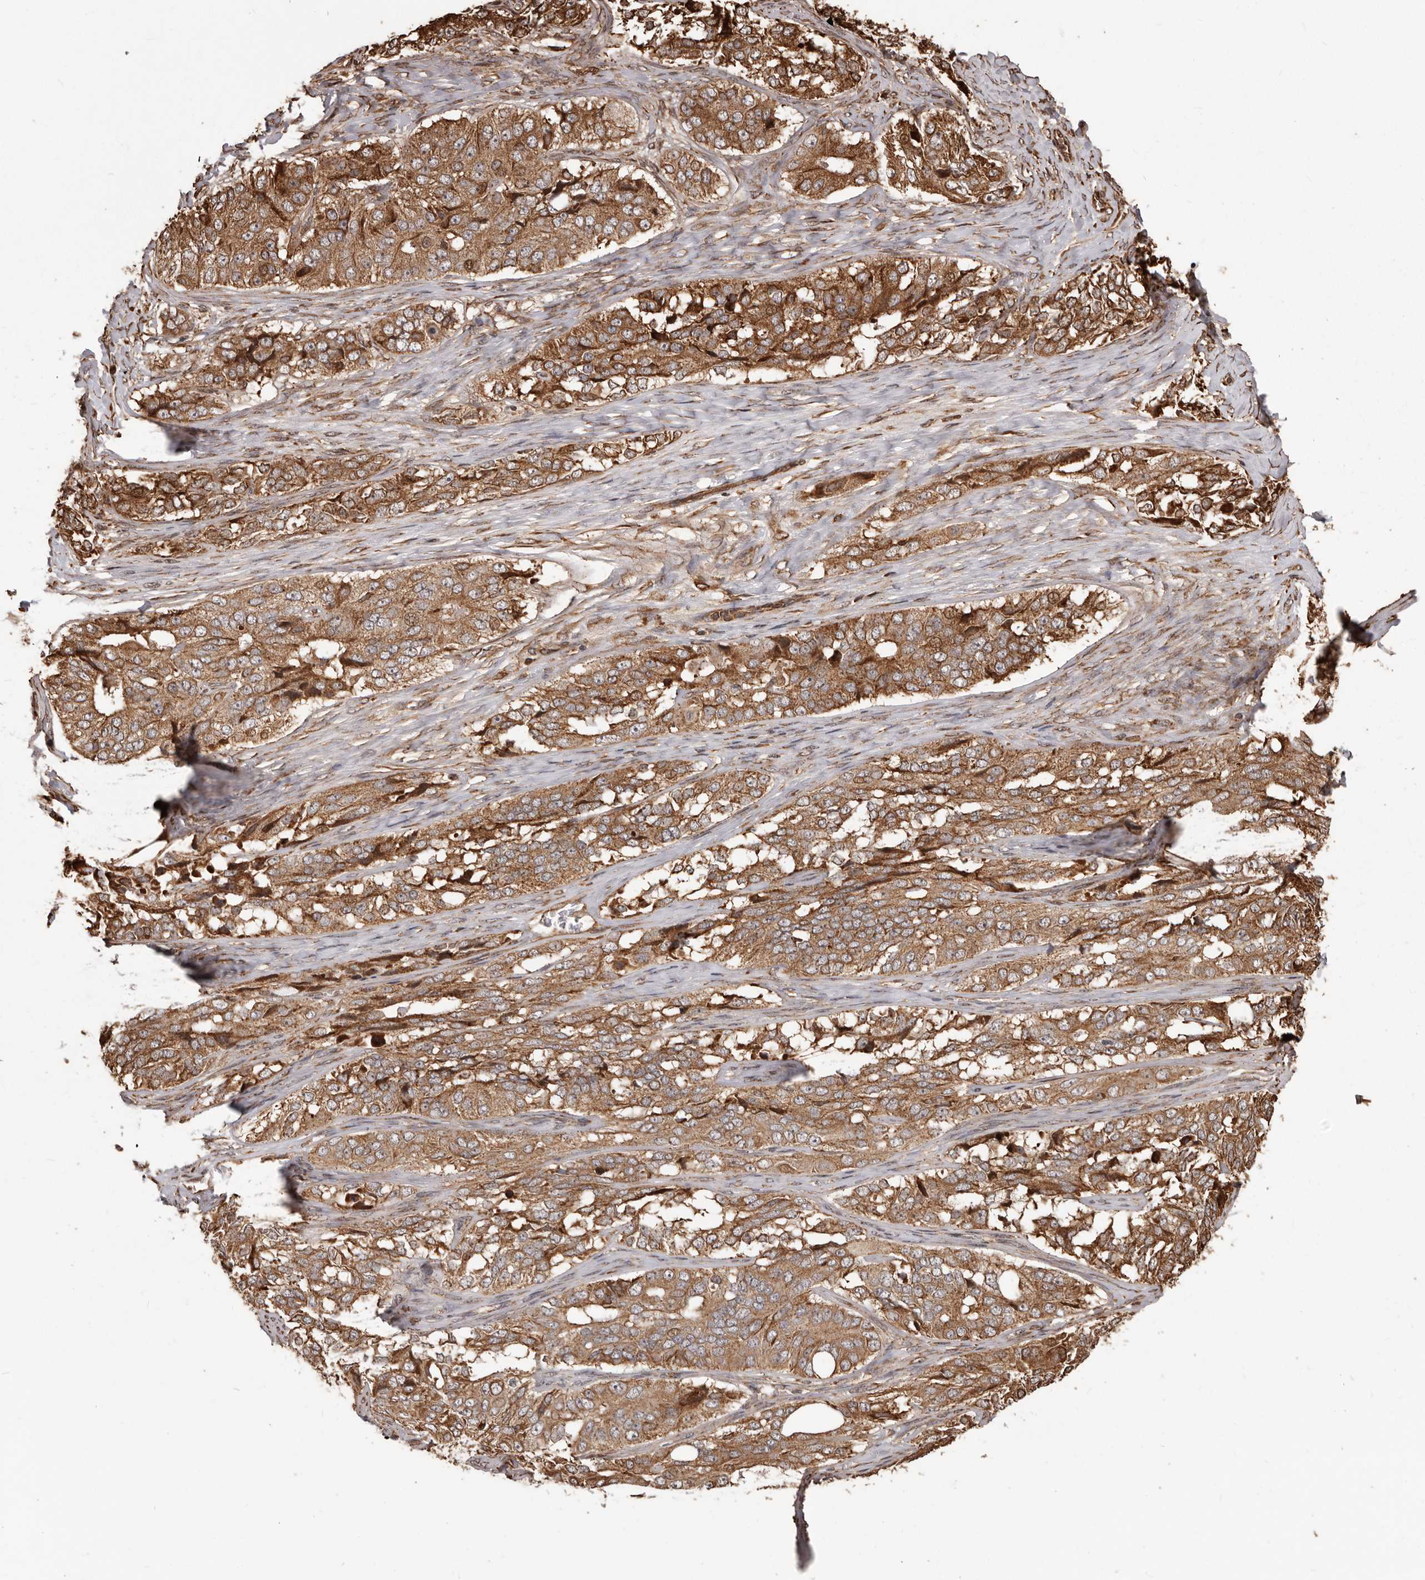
{"staining": {"intensity": "moderate", "quantity": ">75%", "location": "cytoplasmic/membranous"}, "tissue": "ovarian cancer", "cell_type": "Tumor cells", "image_type": "cancer", "snomed": [{"axis": "morphology", "description": "Carcinoma, endometroid"}, {"axis": "topography", "description": "Ovary"}], "caption": "This is an image of immunohistochemistry (IHC) staining of ovarian cancer (endometroid carcinoma), which shows moderate positivity in the cytoplasmic/membranous of tumor cells.", "gene": "MTO1", "patient": {"sex": "female", "age": 51}}